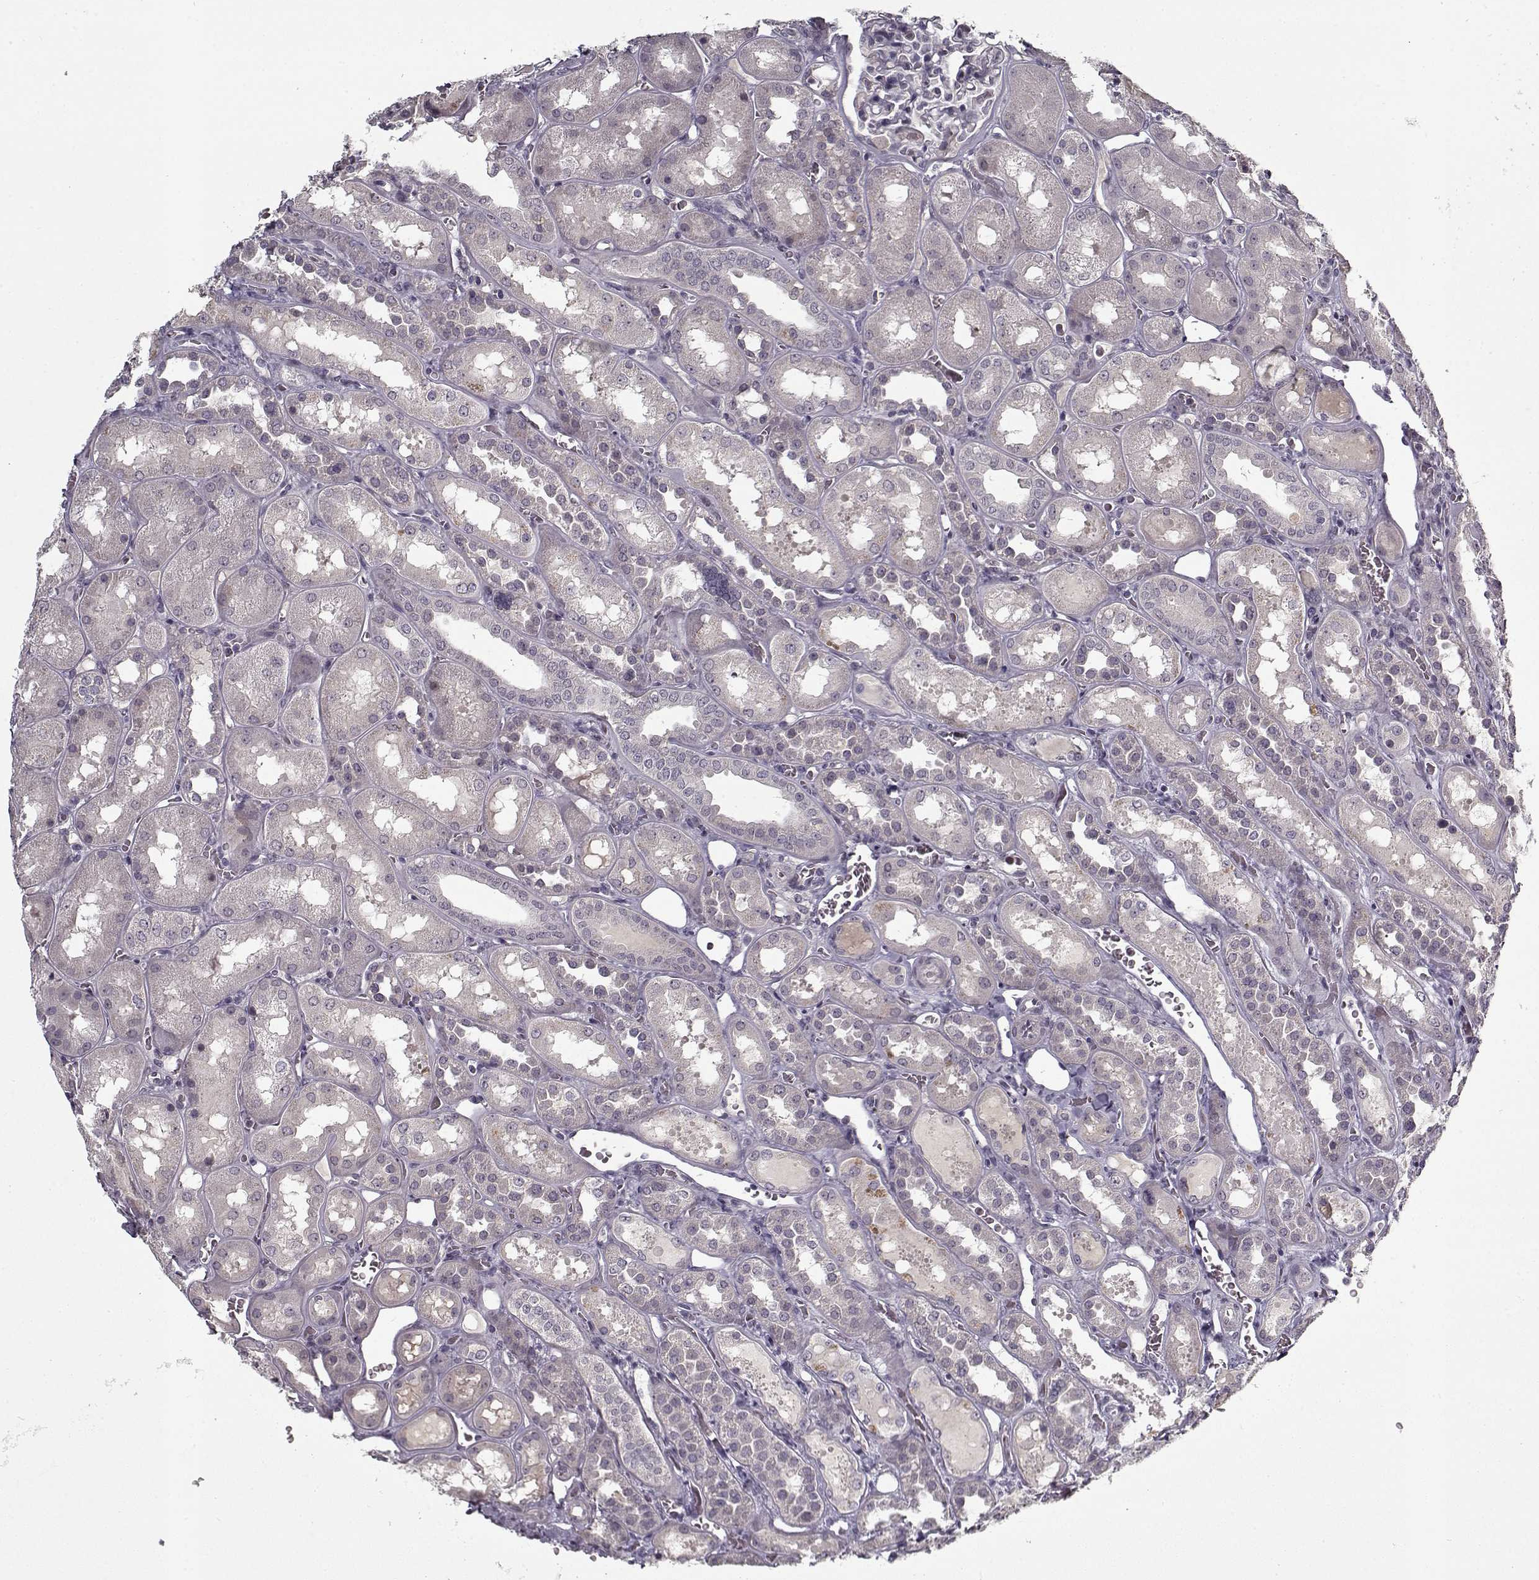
{"staining": {"intensity": "negative", "quantity": "none", "location": "none"}, "tissue": "kidney", "cell_type": "Cells in glomeruli", "image_type": "normal", "snomed": [{"axis": "morphology", "description": "Normal tissue, NOS"}, {"axis": "topography", "description": "Kidney"}], "caption": "This is an IHC photomicrograph of unremarkable kidney. There is no staining in cells in glomeruli.", "gene": "LAMA2", "patient": {"sex": "male", "age": 73}}